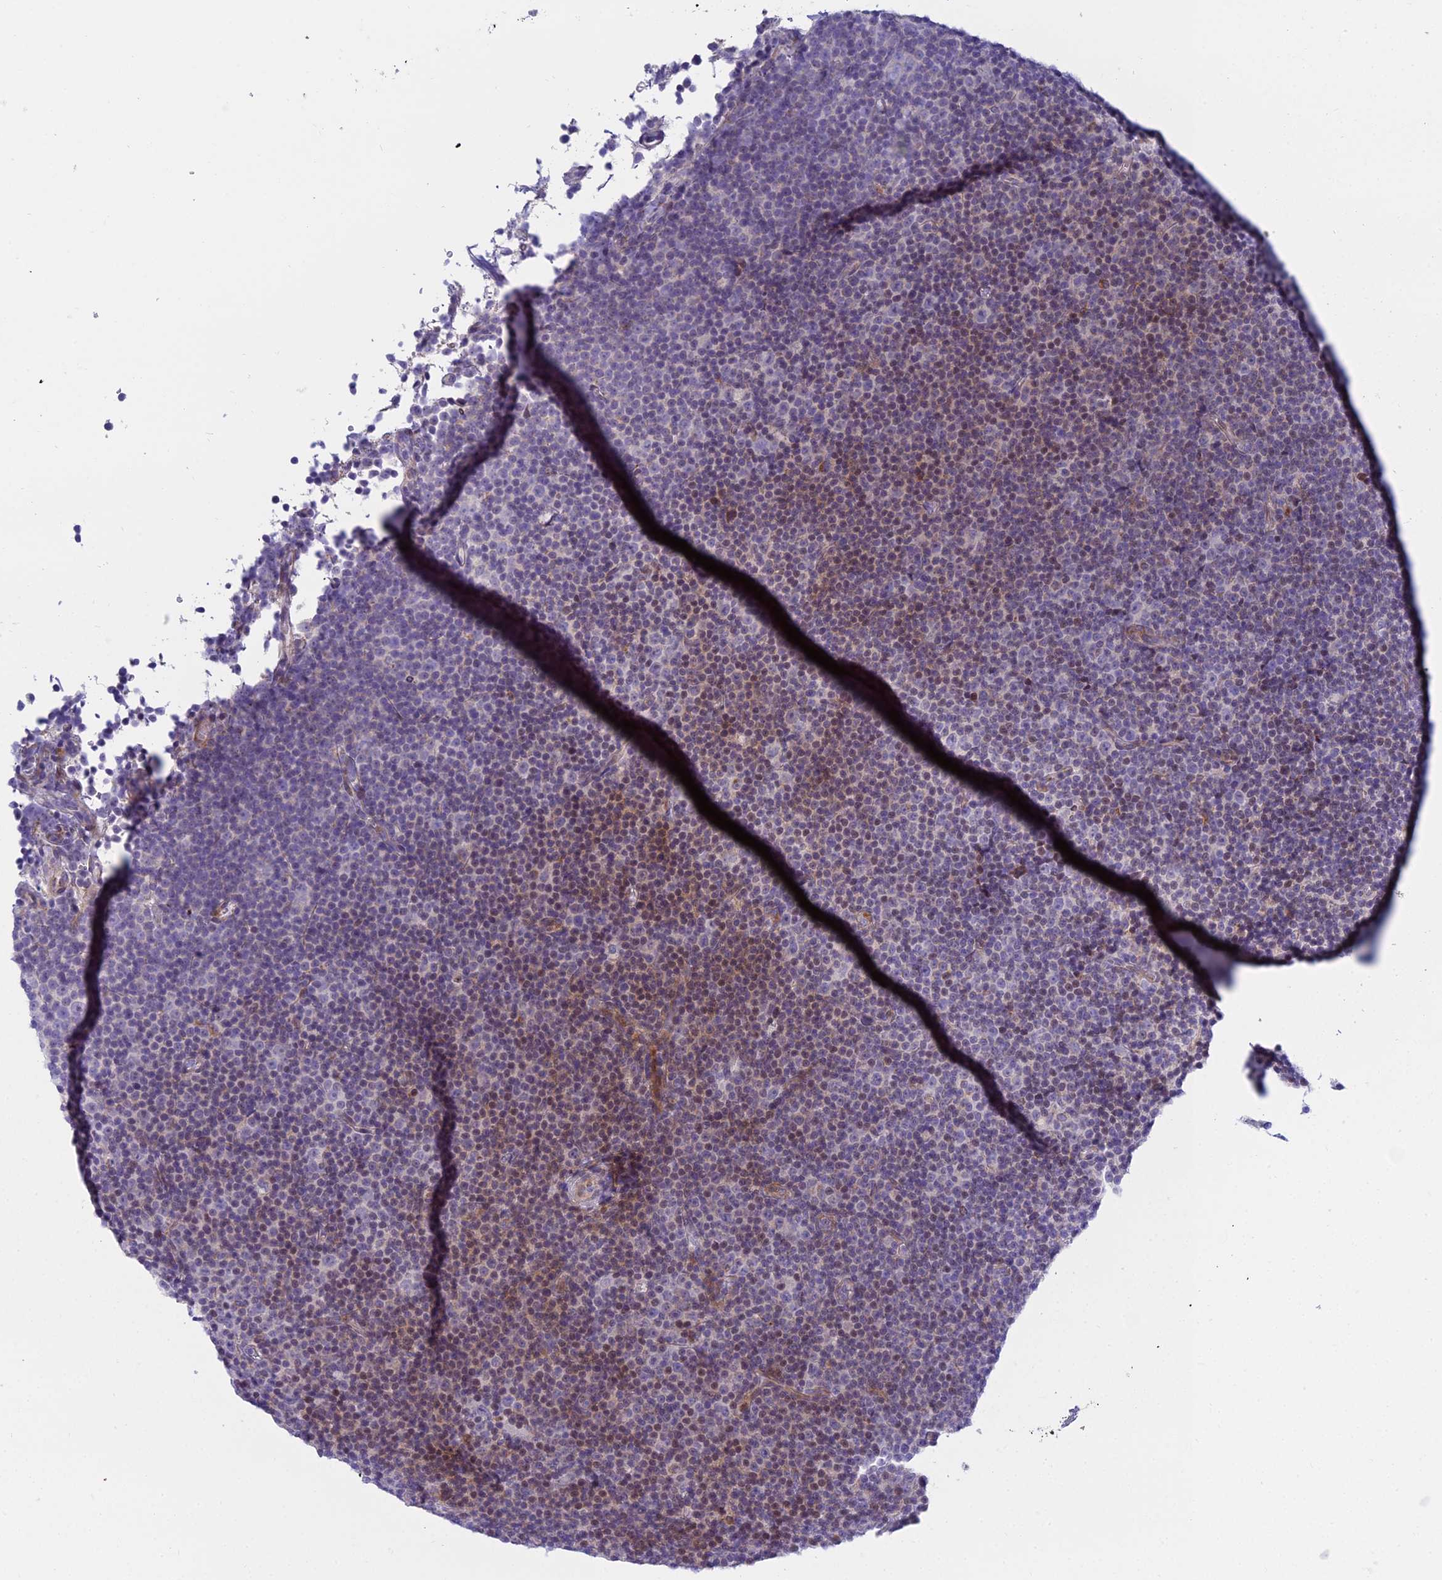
{"staining": {"intensity": "weak", "quantity": "<25%", "location": "cytoplasmic/membranous"}, "tissue": "lymphoma", "cell_type": "Tumor cells", "image_type": "cancer", "snomed": [{"axis": "morphology", "description": "Malignant lymphoma, non-Hodgkin's type, Low grade"}, {"axis": "topography", "description": "Lymph node"}], "caption": "DAB (3,3'-diaminobenzidine) immunohistochemical staining of human malignant lymphoma, non-Hodgkin's type (low-grade) displays no significant positivity in tumor cells.", "gene": "PRR13", "patient": {"sex": "female", "age": 67}}